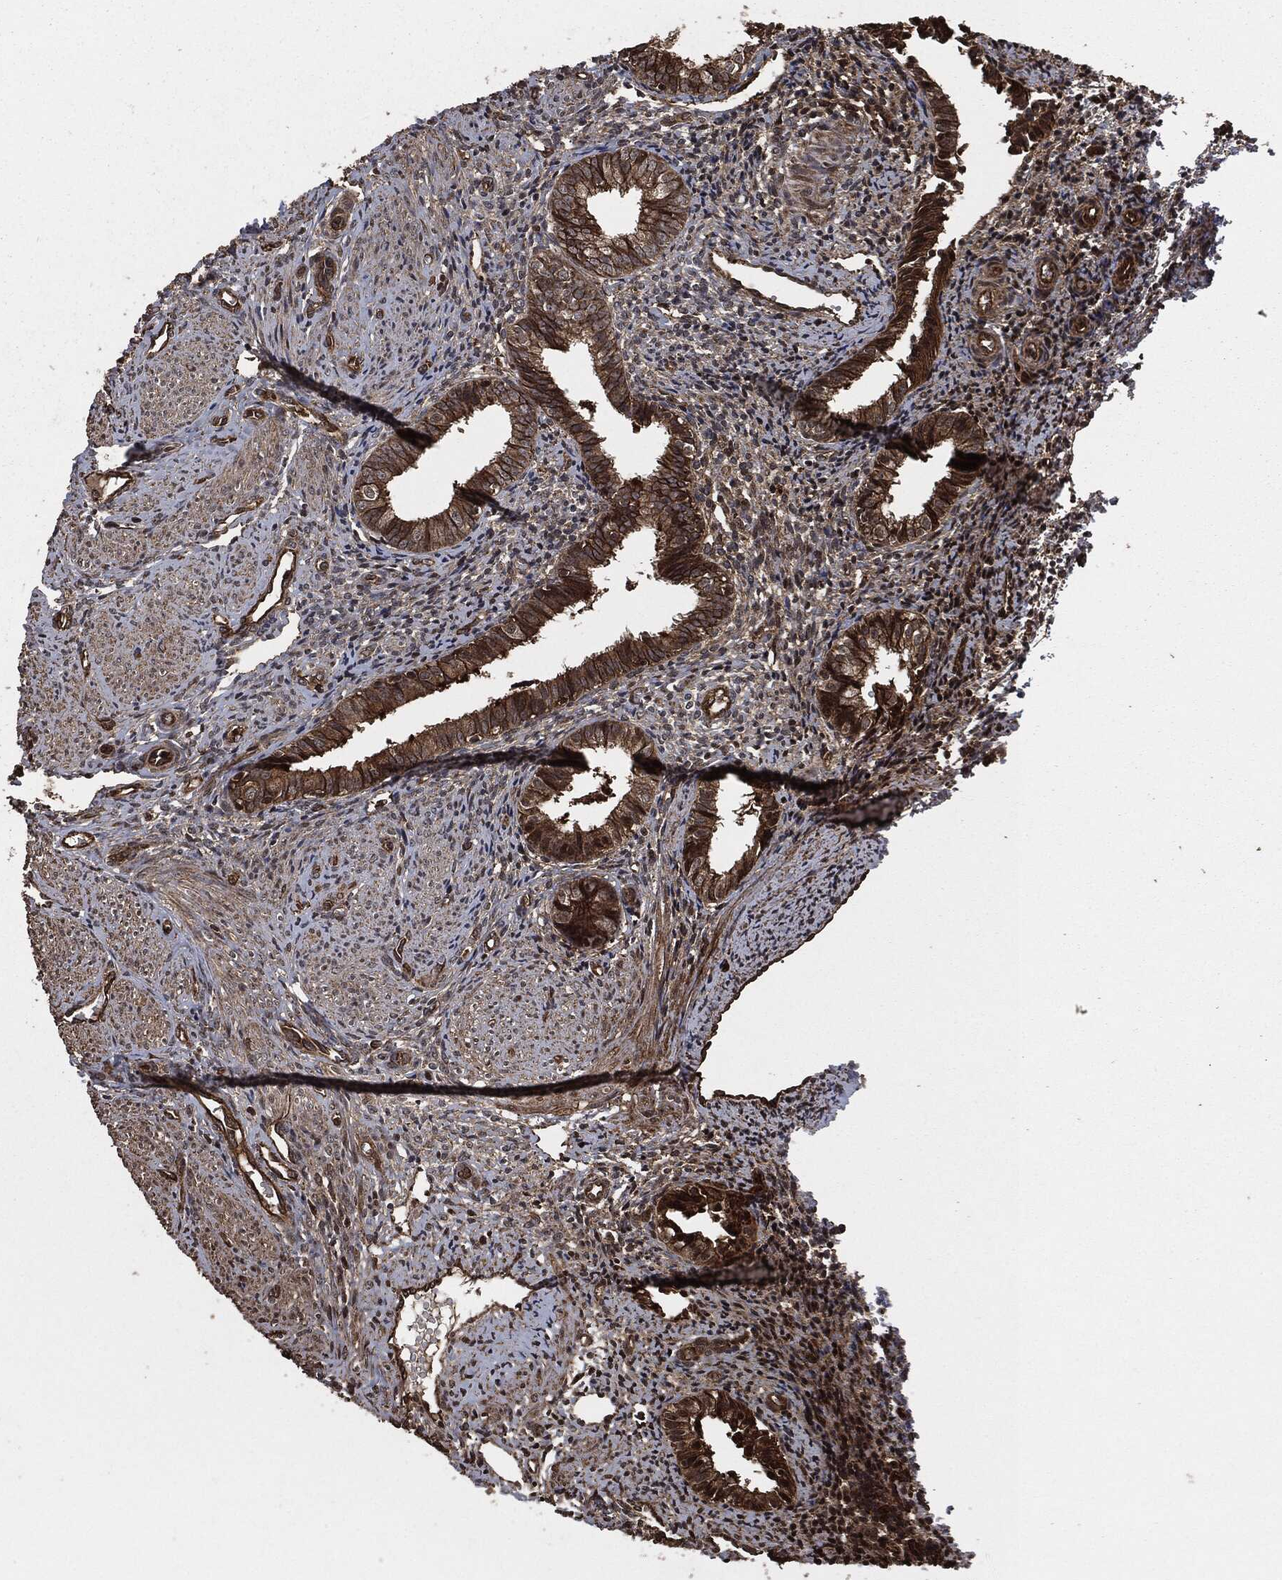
{"staining": {"intensity": "moderate", "quantity": "25%-75%", "location": "cytoplasmic/membranous"}, "tissue": "endometrium", "cell_type": "Cells in endometrial stroma", "image_type": "normal", "snomed": [{"axis": "morphology", "description": "Normal tissue, NOS"}, {"axis": "topography", "description": "Endometrium"}], "caption": "Protein analysis of unremarkable endometrium shows moderate cytoplasmic/membranous staining in about 25%-75% of cells in endometrial stroma. Immunohistochemistry stains the protein of interest in brown and the nuclei are stained blue.", "gene": "HRAS", "patient": {"sex": "female", "age": 47}}